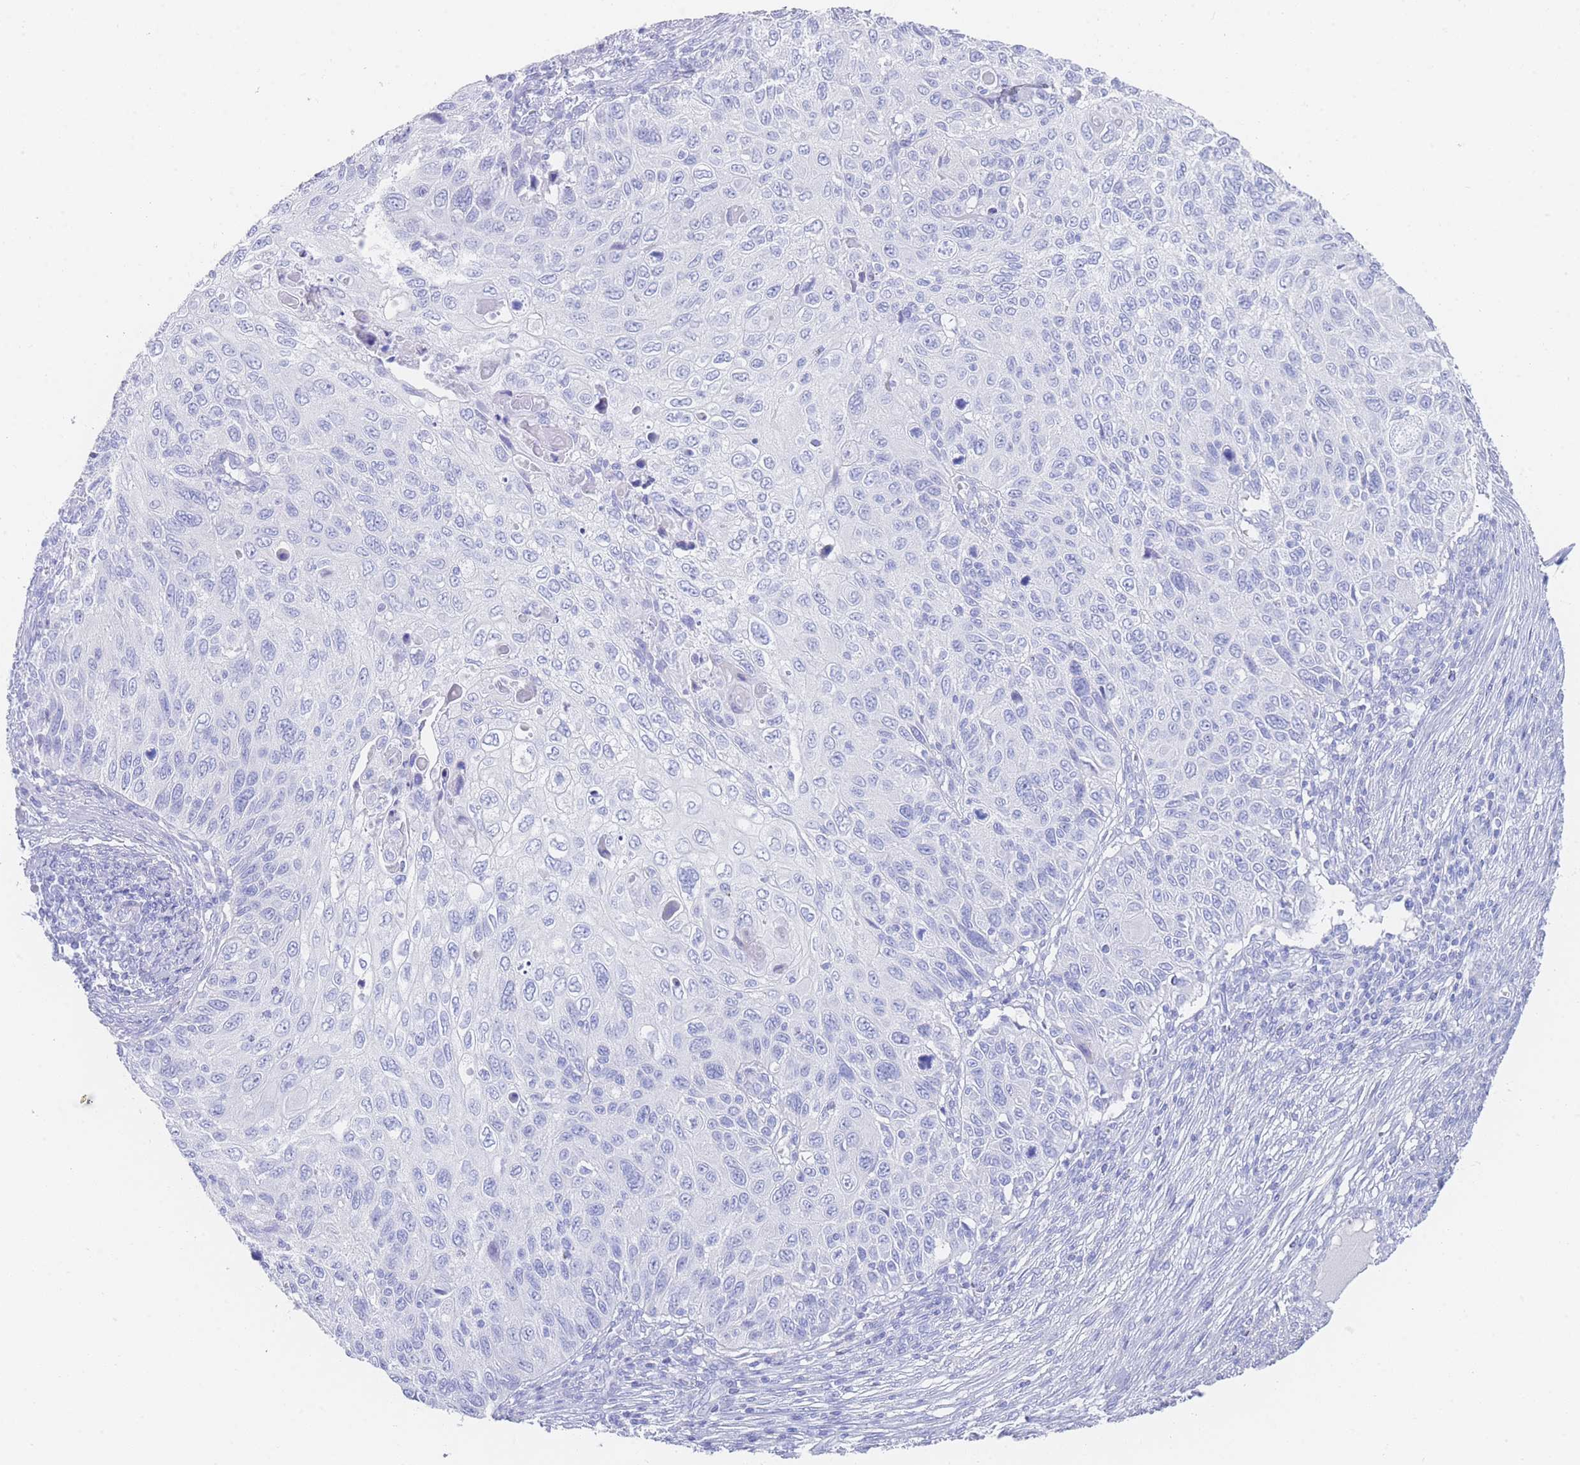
{"staining": {"intensity": "negative", "quantity": "none", "location": "none"}, "tissue": "cervical cancer", "cell_type": "Tumor cells", "image_type": "cancer", "snomed": [{"axis": "morphology", "description": "Squamous cell carcinoma, NOS"}, {"axis": "topography", "description": "Cervix"}], "caption": "An image of human cervical cancer (squamous cell carcinoma) is negative for staining in tumor cells.", "gene": "LRRC37A", "patient": {"sex": "female", "age": 70}}